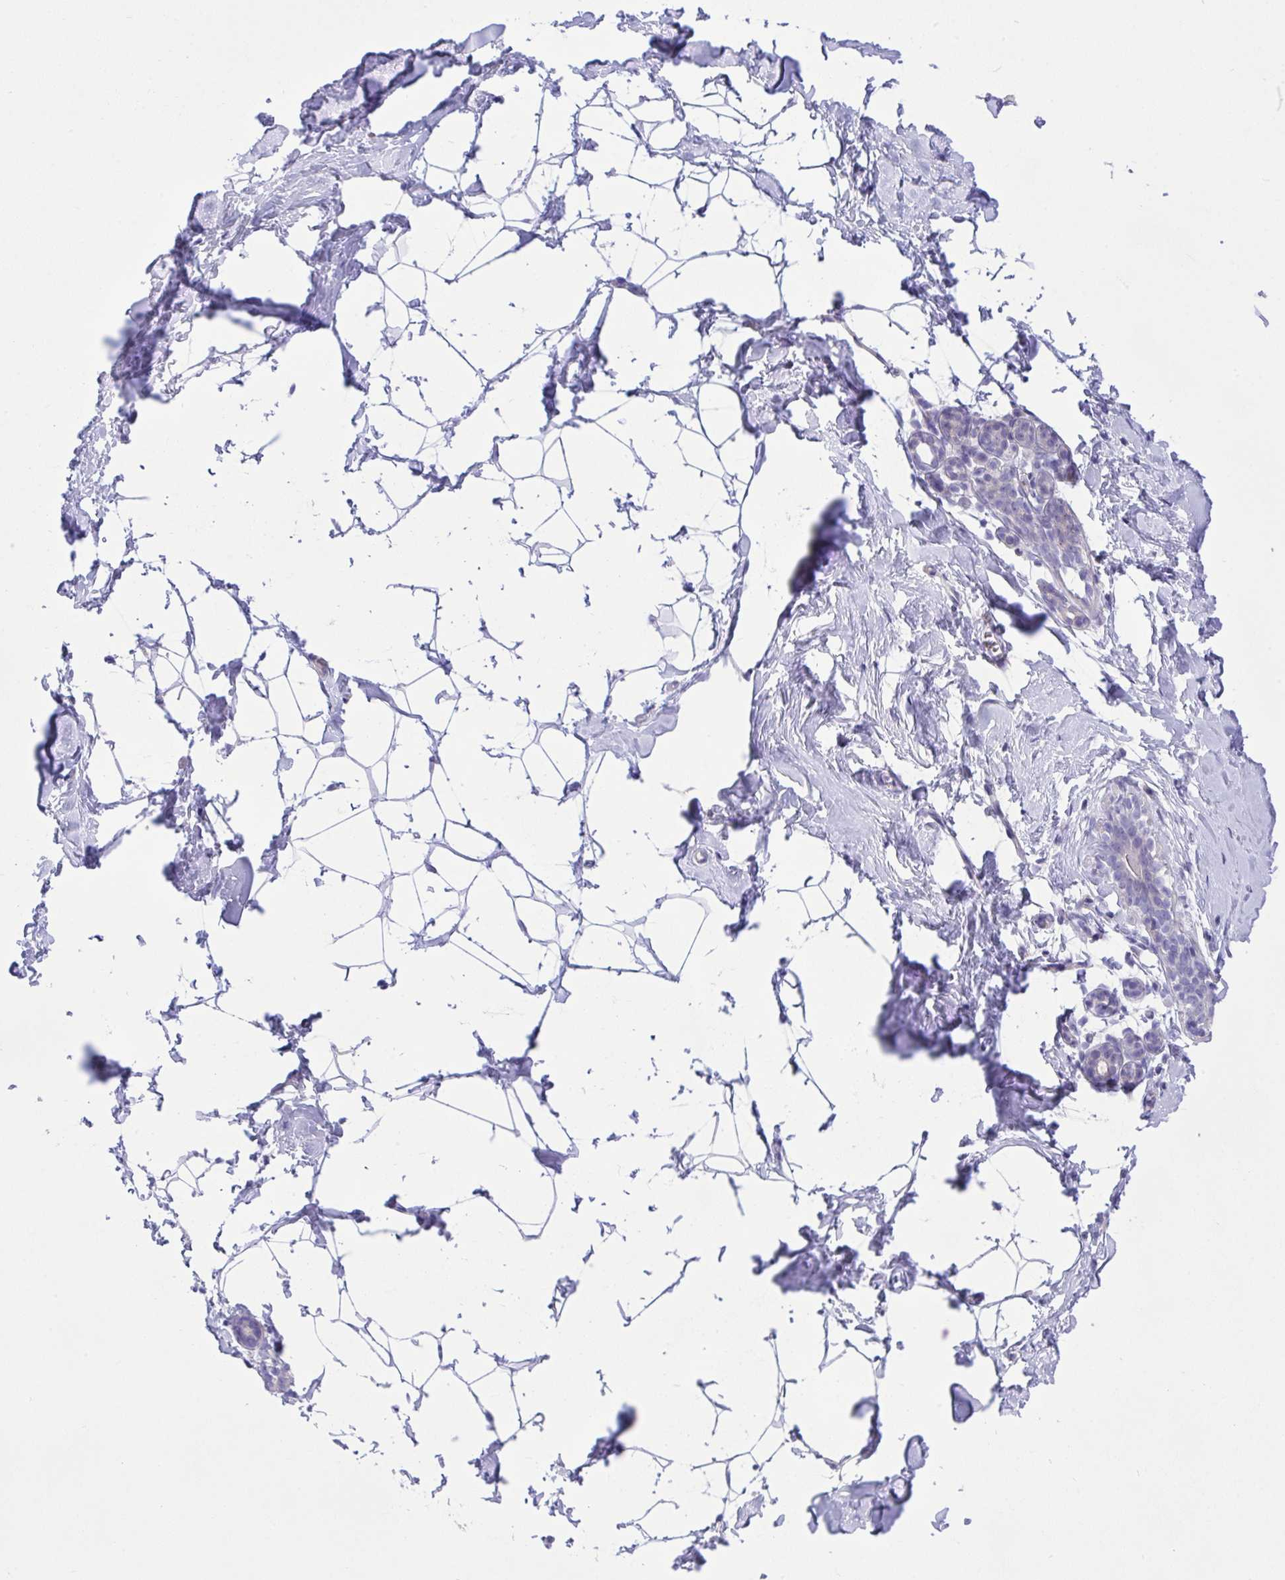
{"staining": {"intensity": "negative", "quantity": "none", "location": "none"}, "tissue": "breast", "cell_type": "Adipocytes", "image_type": "normal", "snomed": [{"axis": "morphology", "description": "Normal tissue, NOS"}, {"axis": "topography", "description": "Breast"}], "caption": "Immunohistochemical staining of normal human breast exhibits no significant staining in adipocytes. (DAB immunohistochemistry (IHC) visualized using brightfield microscopy, high magnification).", "gene": "WDR97", "patient": {"sex": "female", "age": 32}}